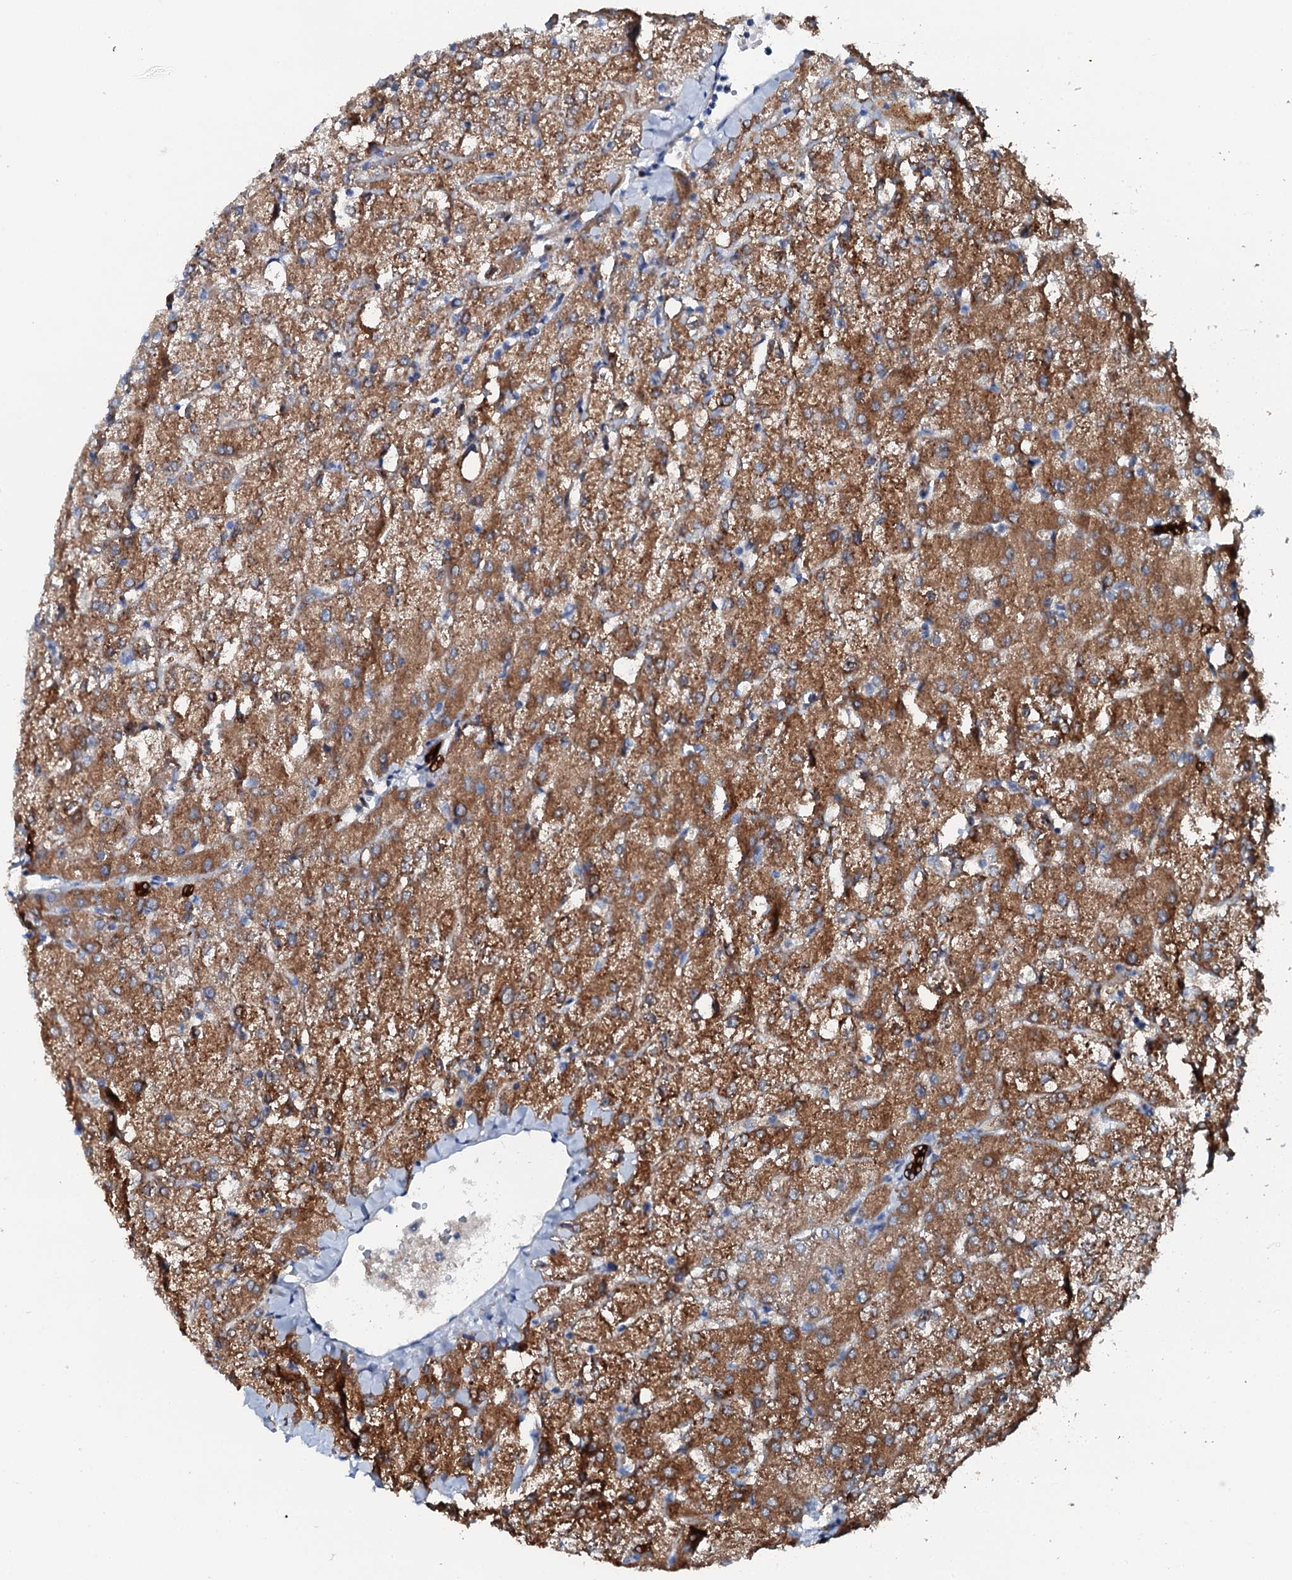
{"staining": {"intensity": "strong", "quantity": ">75%", "location": "cytoplasmic/membranous"}, "tissue": "liver", "cell_type": "Cholangiocytes", "image_type": "normal", "snomed": [{"axis": "morphology", "description": "Normal tissue, NOS"}, {"axis": "topography", "description": "Liver"}], "caption": "The micrograph exhibits staining of unremarkable liver, revealing strong cytoplasmic/membranous protein expression (brown color) within cholangiocytes. The protein of interest is stained brown, and the nuclei are stained in blue (DAB (3,3'-diaminobenzidine) IHC with brightfield microscopy, high magnification).", "gene": "GFOD2", "patient": {"sex": "female", "age": 54}}